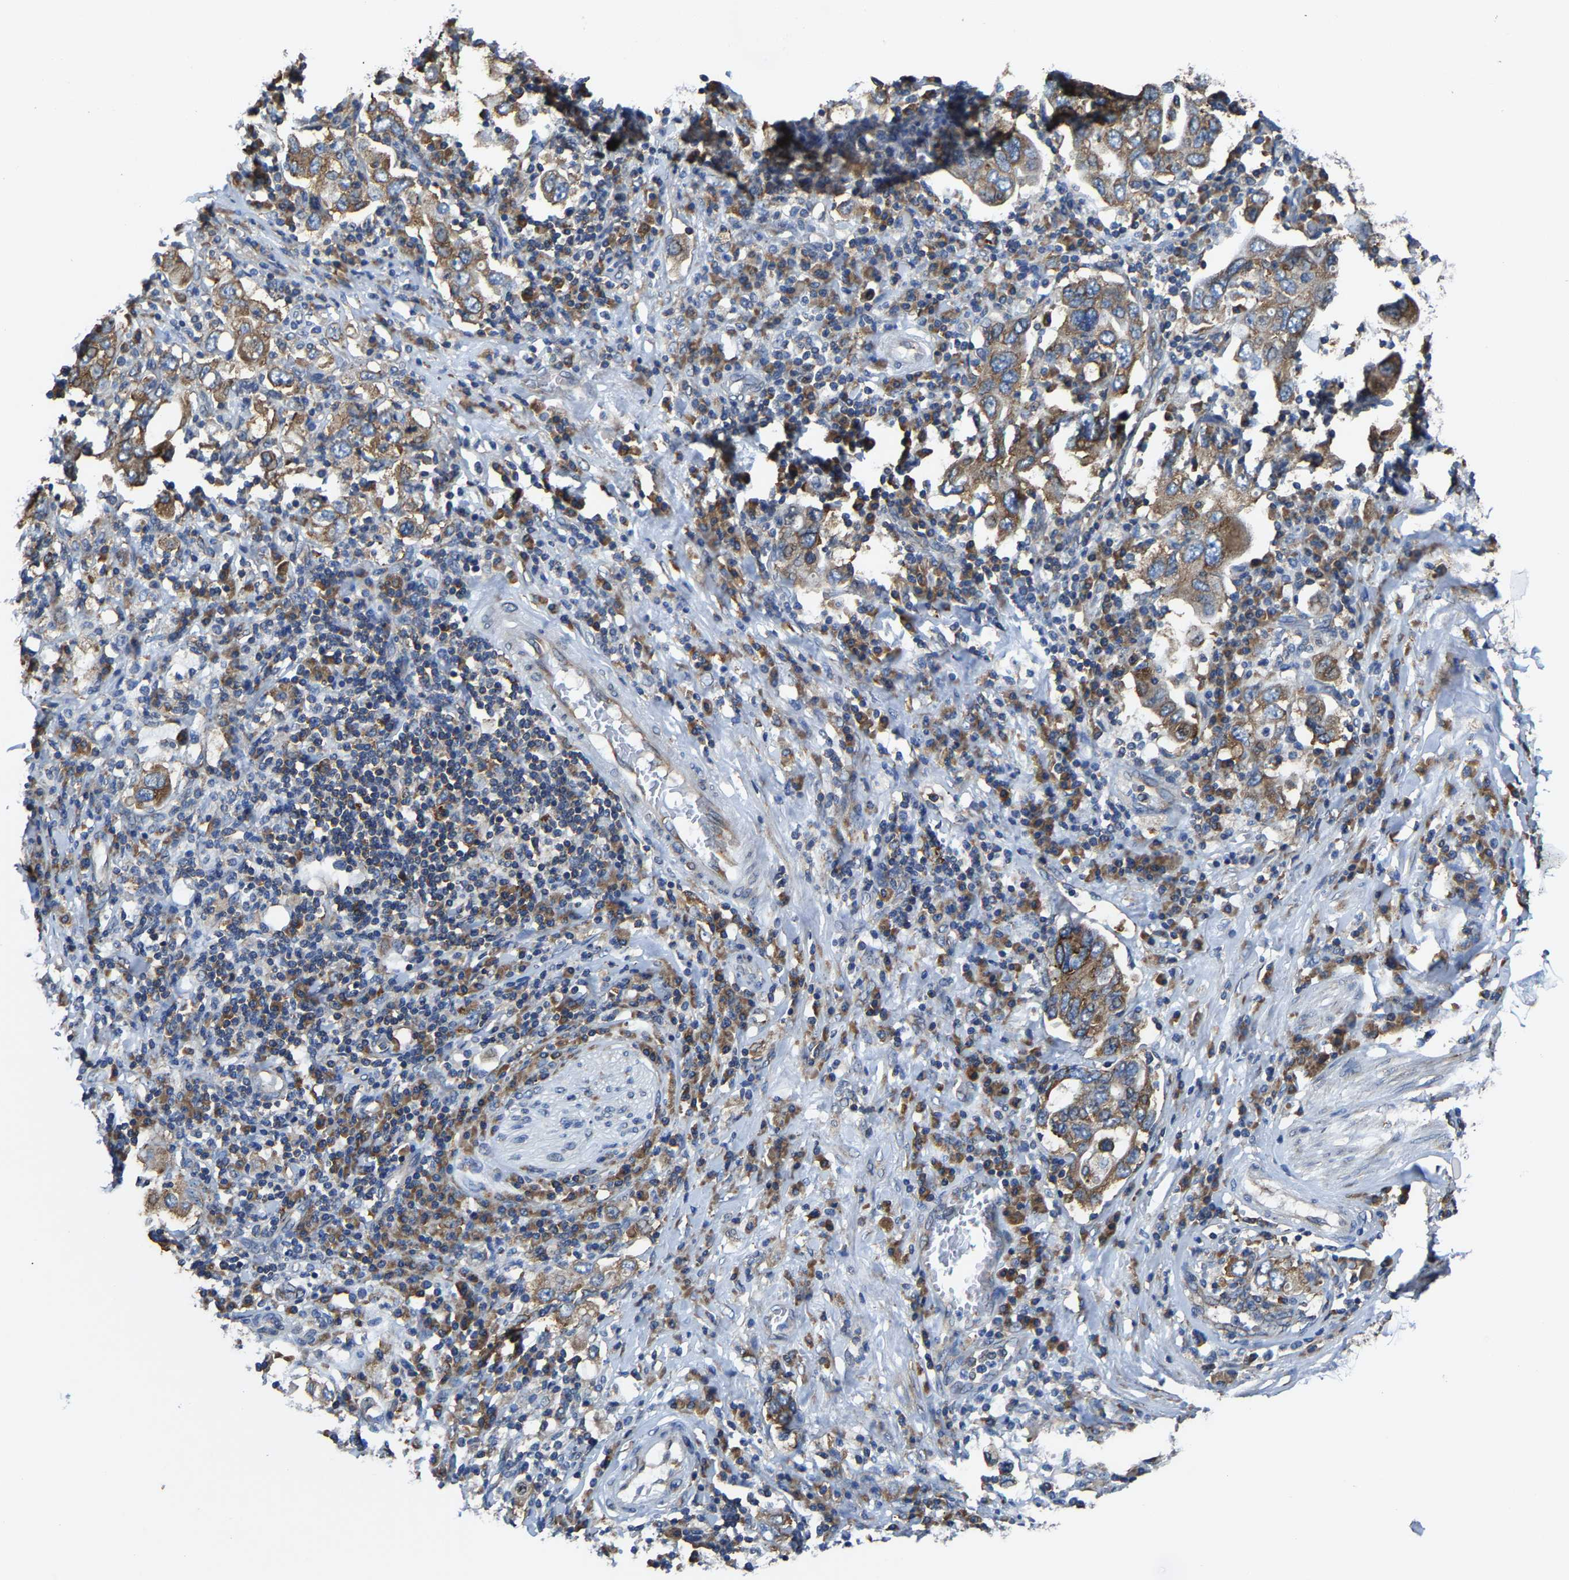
{"staining": {"intensity": "strong", "quantity": ">75%", "location": "cytoplasmic/membranous"}, "tissue": "stomach cancer", "cell_type": "Tumor cells", "image_type": "cancer", "snomed": [{"axis": "morphology", "description": "Adenocarcinoma, NOS"}, {"axis": "topography", "description": "Stomach, upper"}], "caption": "The histopathology image shows a brown stain indicating the presence of a protein in the cytoplasmic/membranous of tumor cells in stomach adenocarcinoma. The protein of interest is stained brown, and the nuclei are stained in blue (DAB IHC with brightfield microscopy, high magnification).", "gene": "G3BP2", "patient": {"sex": "male", "age": 62}}